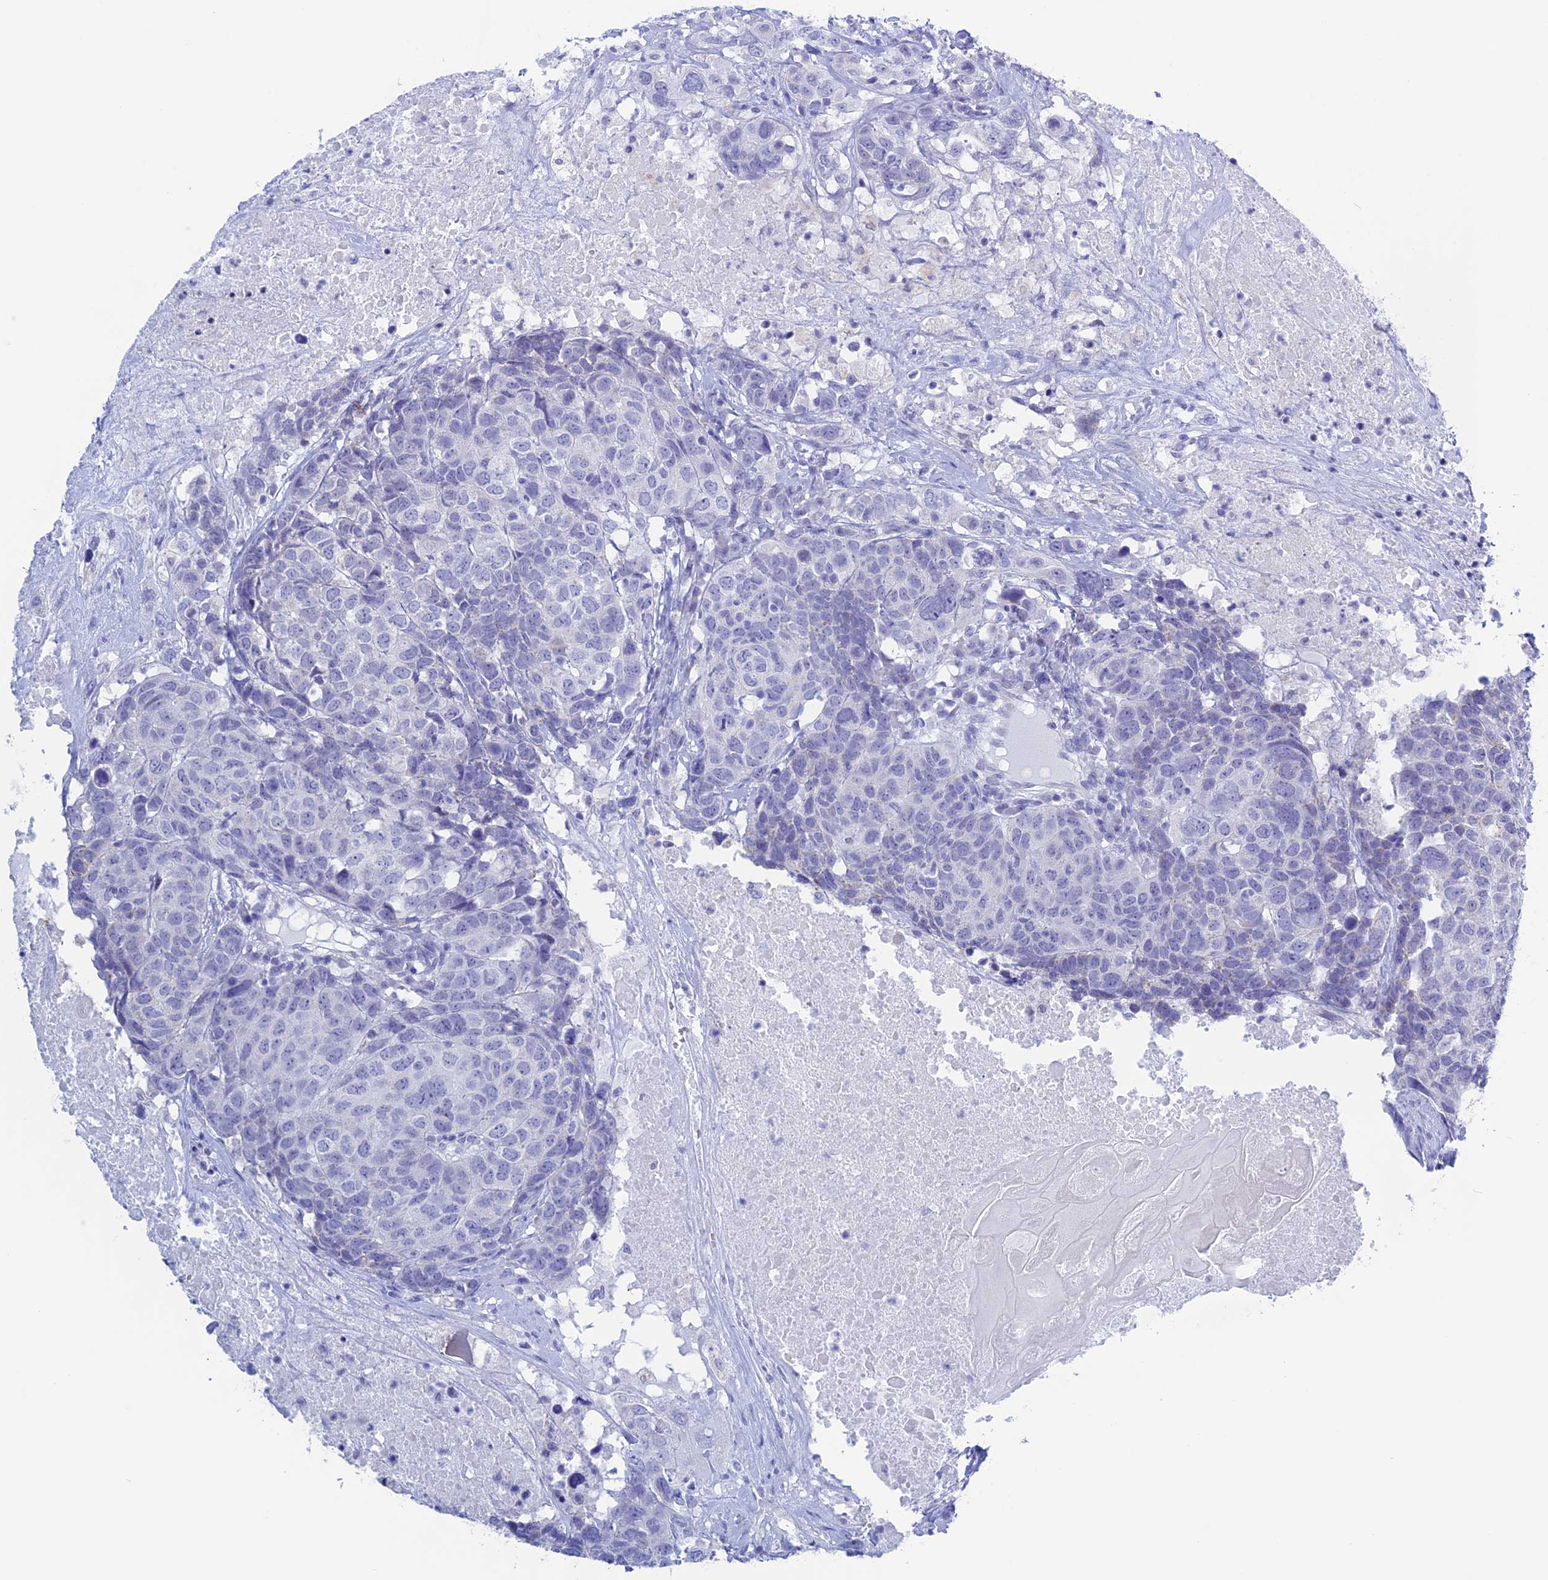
{"staining": {"intensity": "negative", "quantity": "none", "location": "none"}, "tissue": "head and neck cancer", "cell_type": "Tumor cells", "image_type": "cancer", "snomed": [{"axis": "morphology", "description": "Squamous cell carcinoma, NOS"}, {"axis": "topography", "description": "Head-Neck"}], "caption": "Protein analysis of head and neck squamous cell carcinoma exhibits no significant staining in tumor cells.", "gene": "LHFPL2", "patient": {"sex": "male", "age": 66}}